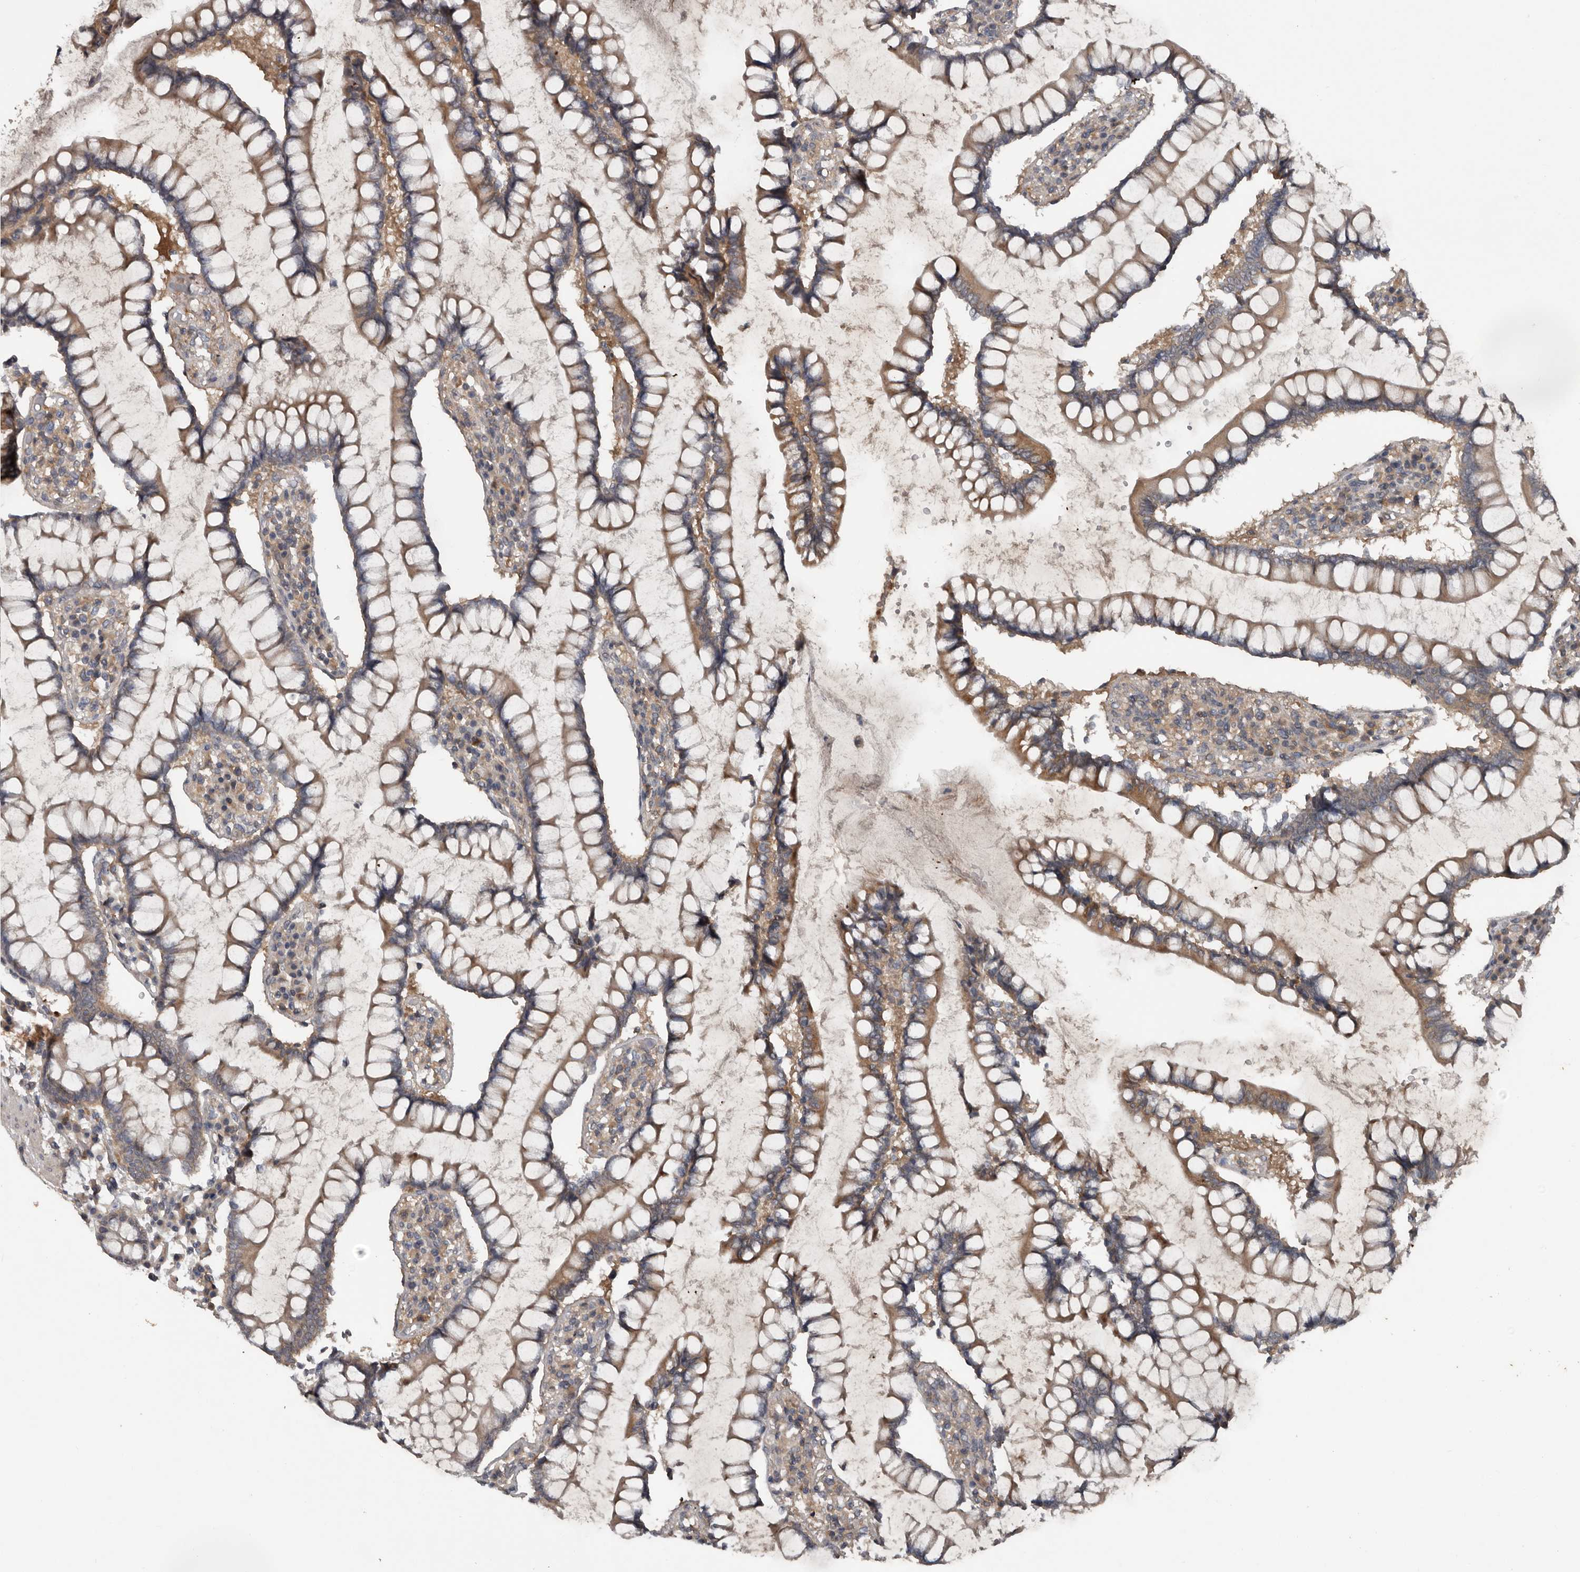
{"staining": {"intensity": "weak", "quantity": ">75%", "location": "cytoplasmic/membranous"}, "tissue": "colon", "cell_type": "Endothelial cells", "image_type": "normal", "snomed": [{"axis": "morphology", "description": "Normal tissue, NOS"}, {"axis": "topography", "description": "Colon"}], "caption": "There is low levels of weak cytoplasmic/membranous staining in endothelial cells of benign colon, as demonstrated by immunohistochemical staining (brown color).", "gene": "DNAJB4", "patient": {"sex": "female", "age": 79}}